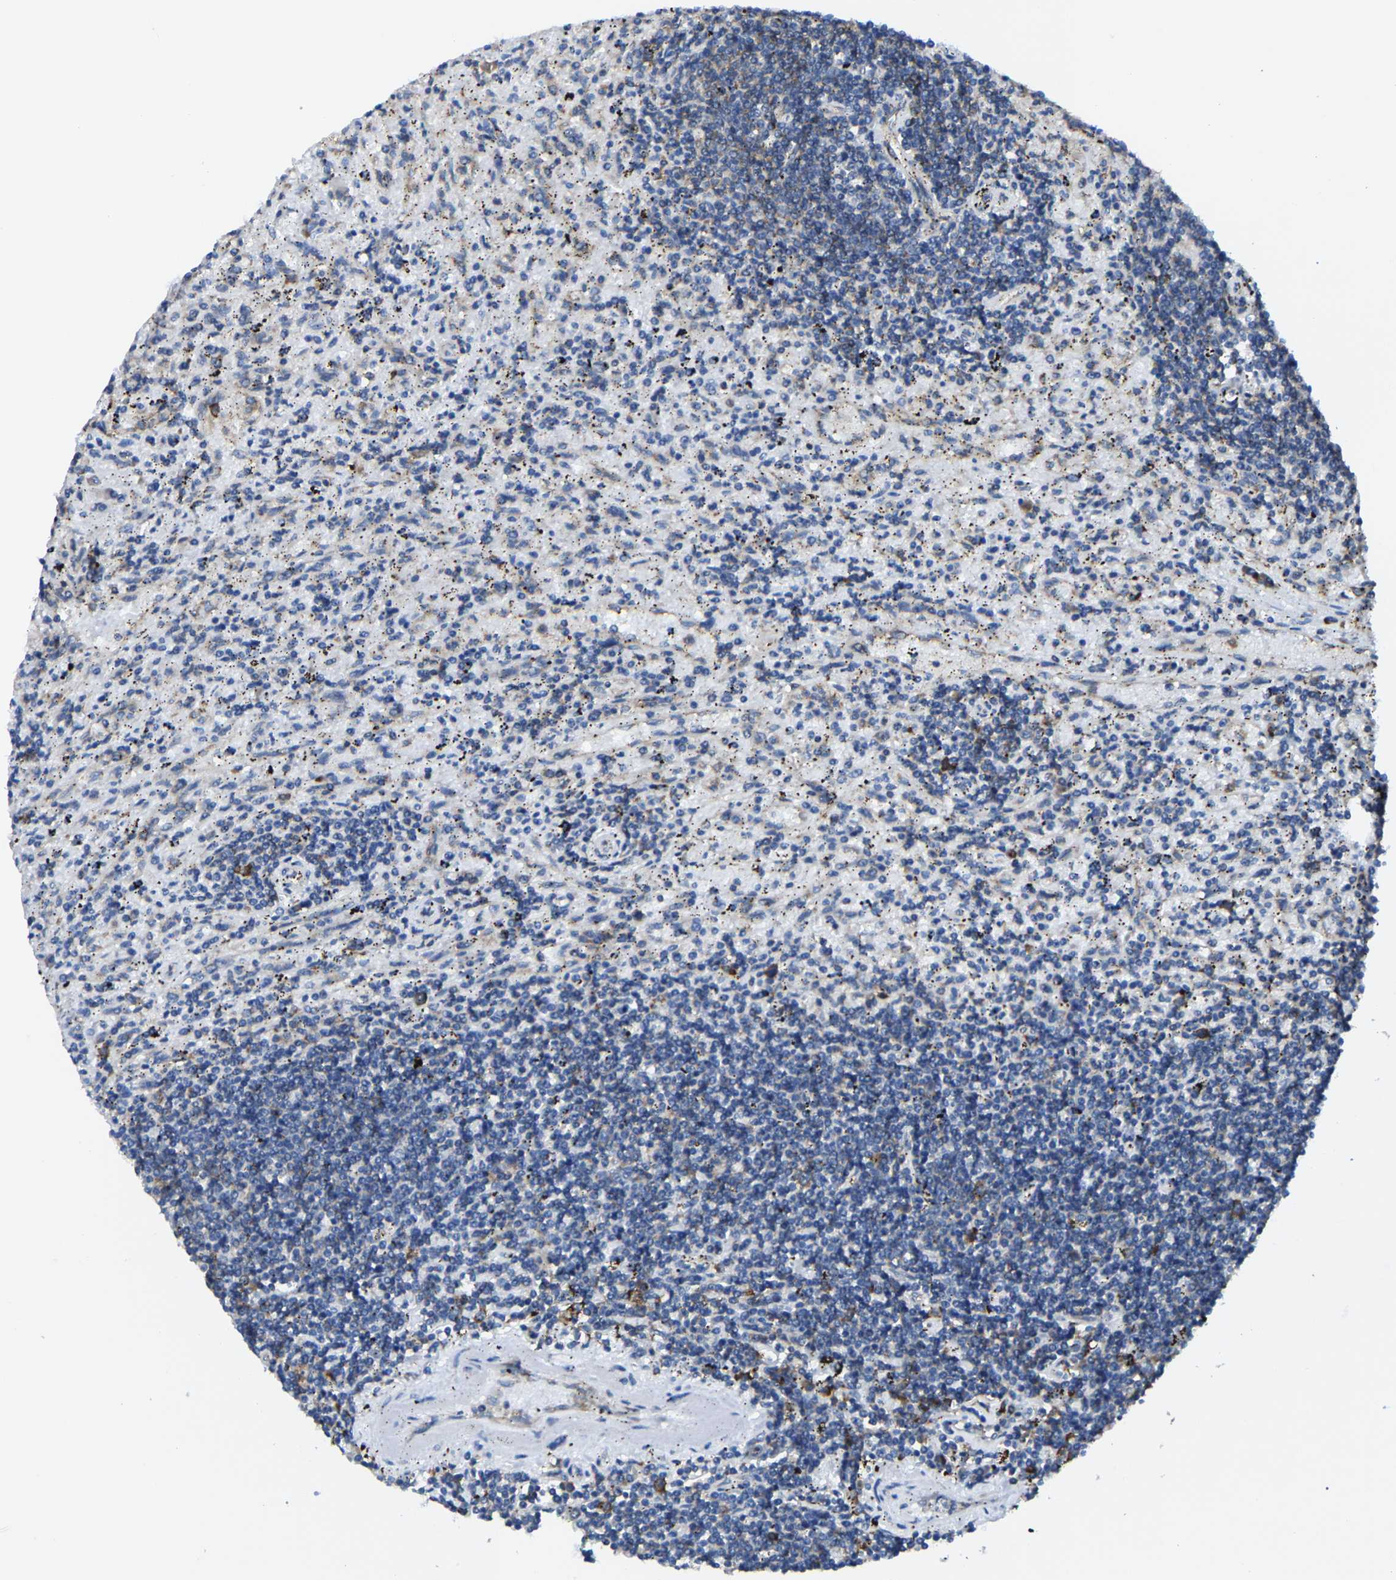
{"staining": {"intensity": "moderate", "quantity": "<25%", "location": "cytoplasmic/membranous"}, "tissue": "lymphoma", "cell_type": "Tumor cells", "image_type": "cancer", "snomed": [{"axis": "morphology", "description": "Malignant lymphoma, non-Hodgkin's type, Low grade"}, {"axis": "topography", "description": "Spleen"}], "caption": "The micrograph exhibits a brown stain indicating the presence of a protein in the cytoplasmic/membranous of tumor cells in lymphoma.", "gene": "G3BP2", "patient": {"sex": "male", "age": 76}}